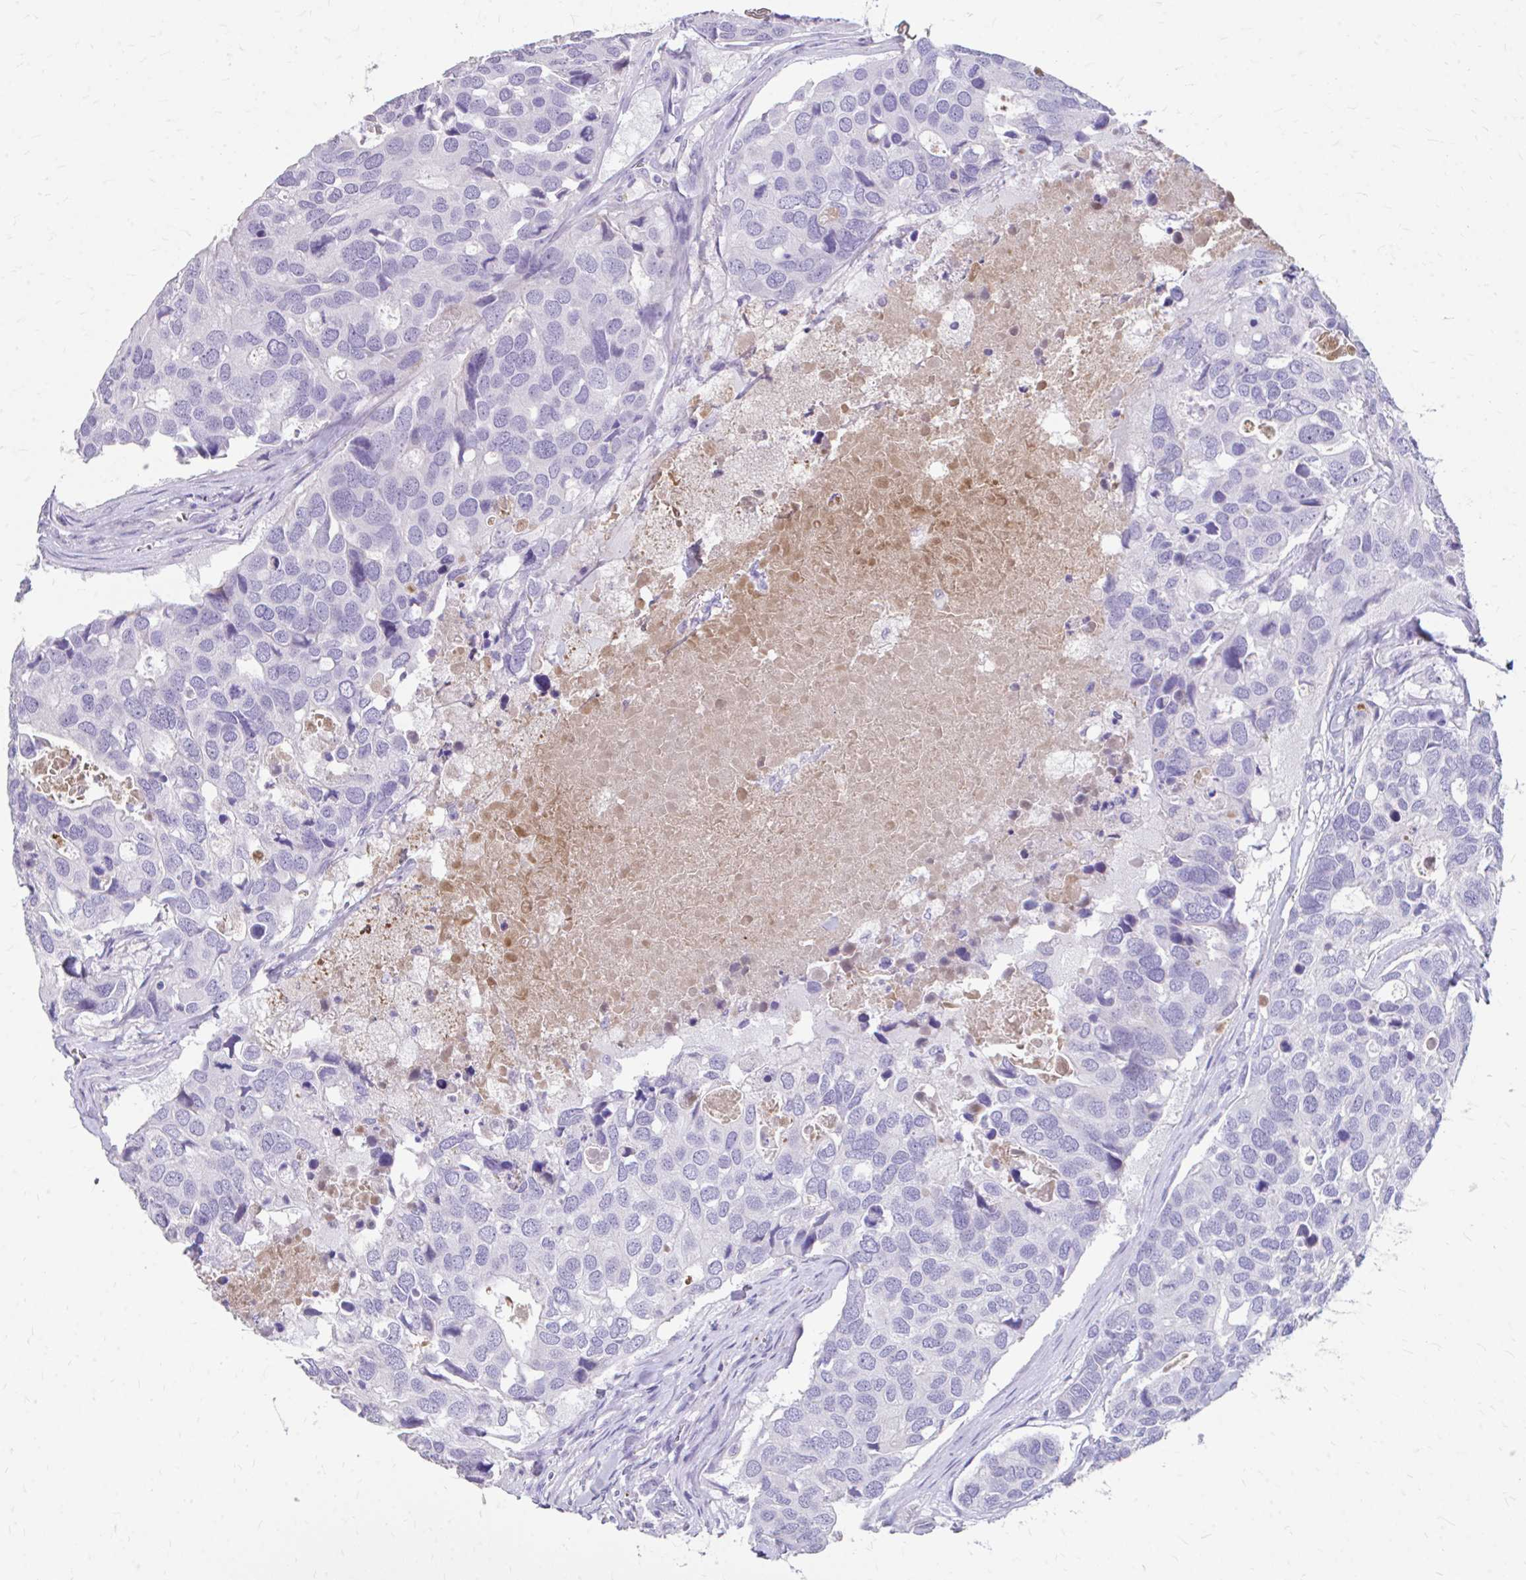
{"staining": {"intensity": "negative", "quantity": "none", "location": "none"}, "tissue": "breast cancer", "cell_type": "Tumor cells", "image_type": "cancer", "snomed": [{"axis": "morphology", "description": "Duct carcinoma"}, {"axis": "topography", "description": "Breast"}], "caption": "Histopathology image shows no significant protein expression in tumor cells of invasive ductal carcinoma (breast). (Brightfield microscopy of DAB immunohistochemistry (IHC) at high magnification).", "gene": "CFH", "patient": {"sex": "female", "age": 83}}